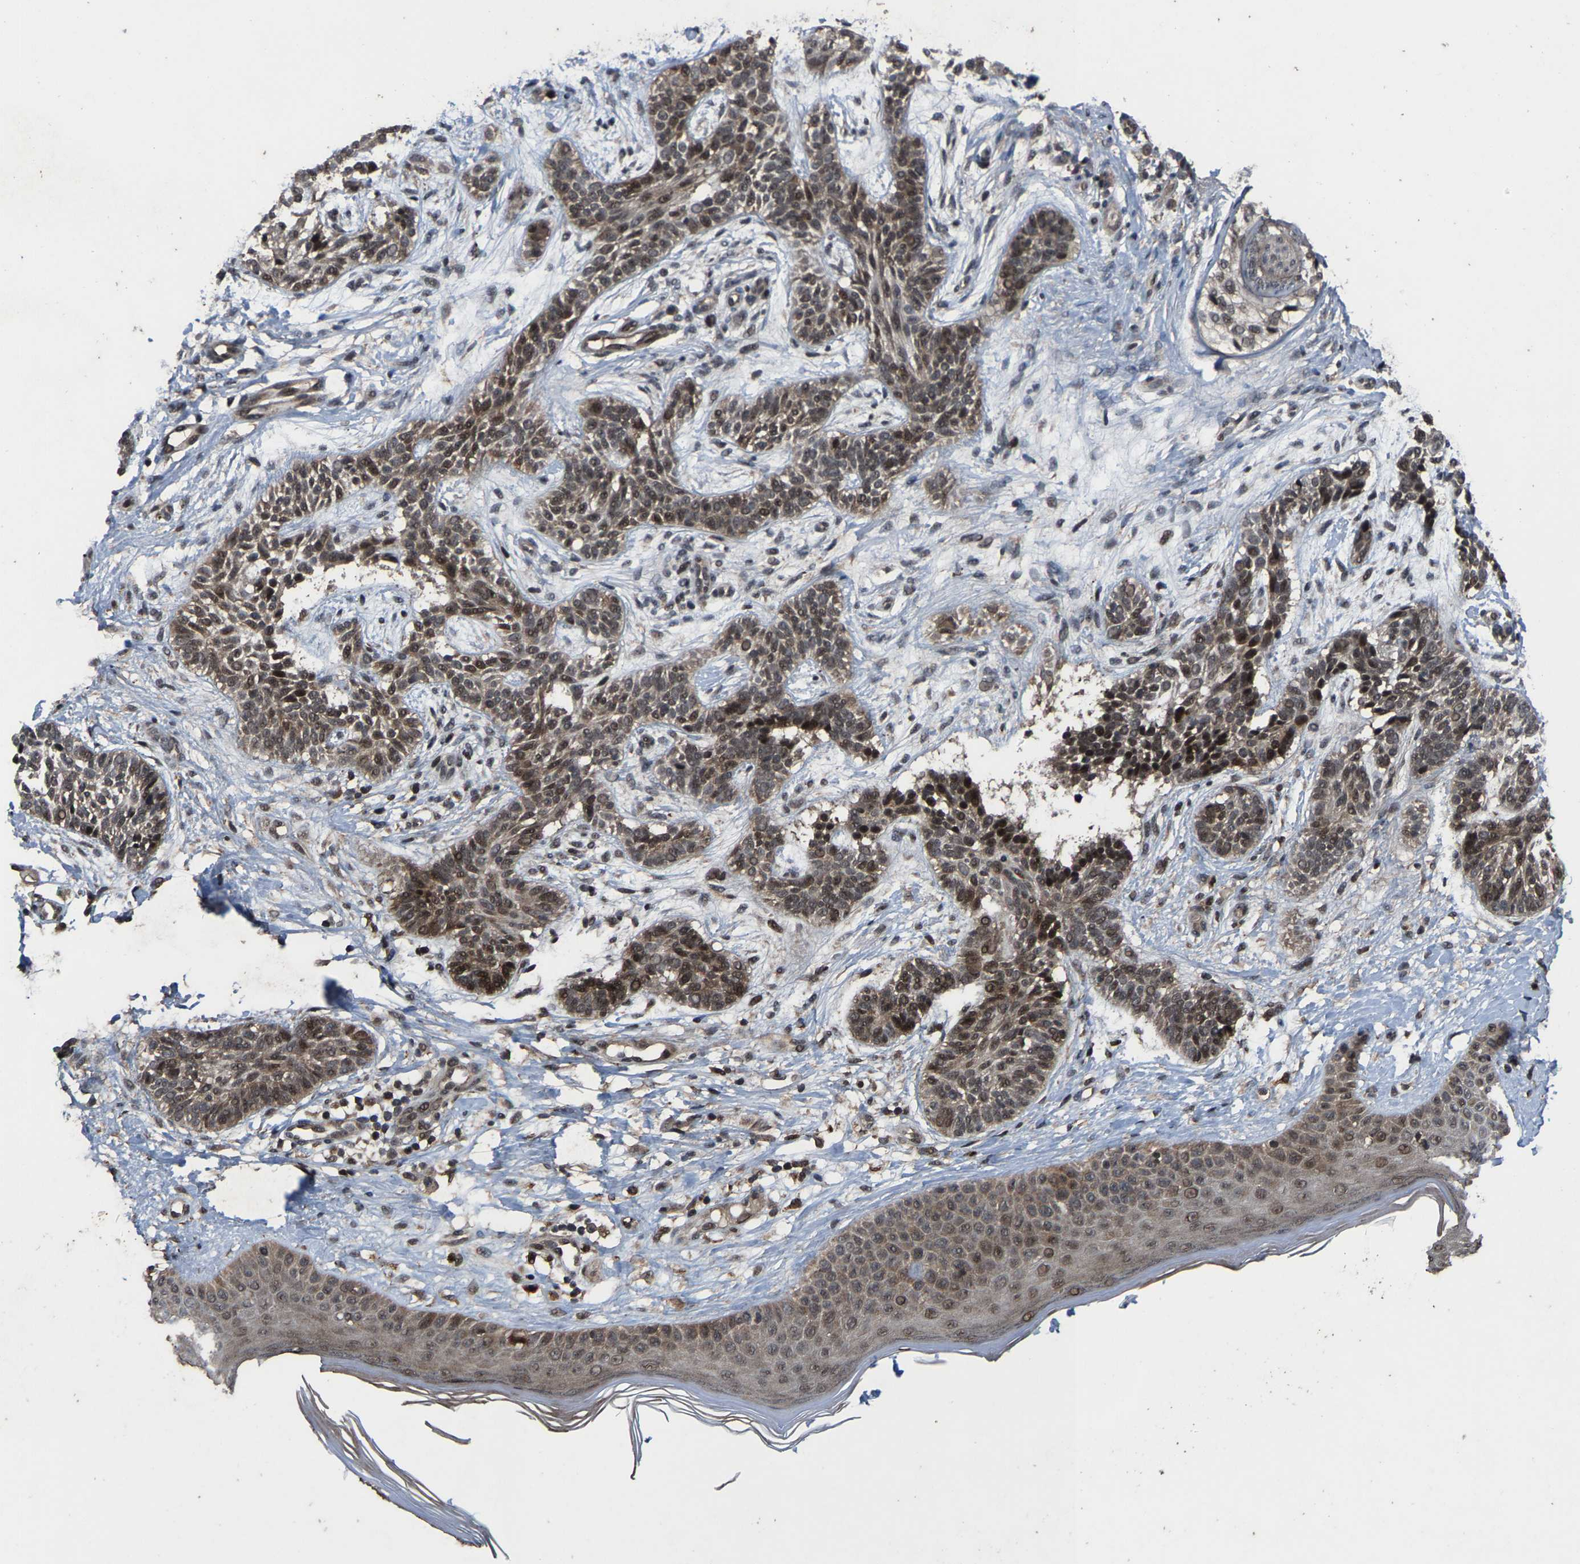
{"staining": {"intensity": "moderate", "quantity": ">75%", "location": "cytoplasmic/membranous,nuclear"}, "tissue": "skin cancer", "cell_type": "Tumor cells", "image_type": "cancer", "snomed": [{"axis": "morphology", "description": "Normal tissue, NOS"}, {"axis": "morphology", "description": "Basal cell carcinoma"}, {"axis": "topography", "description": "Skin"}], "caption": "Protein expression analysis of human basal cell carcinoma (skin) reveals moderate cytoplasmic/membranous and nuclear staining in approximately >75% of tumor cells. (DAB IHC, brown staining for protein, blue staining for nuclei).", "gene": "HAUS6", "patient": {"sex": "male", "age": 63}}